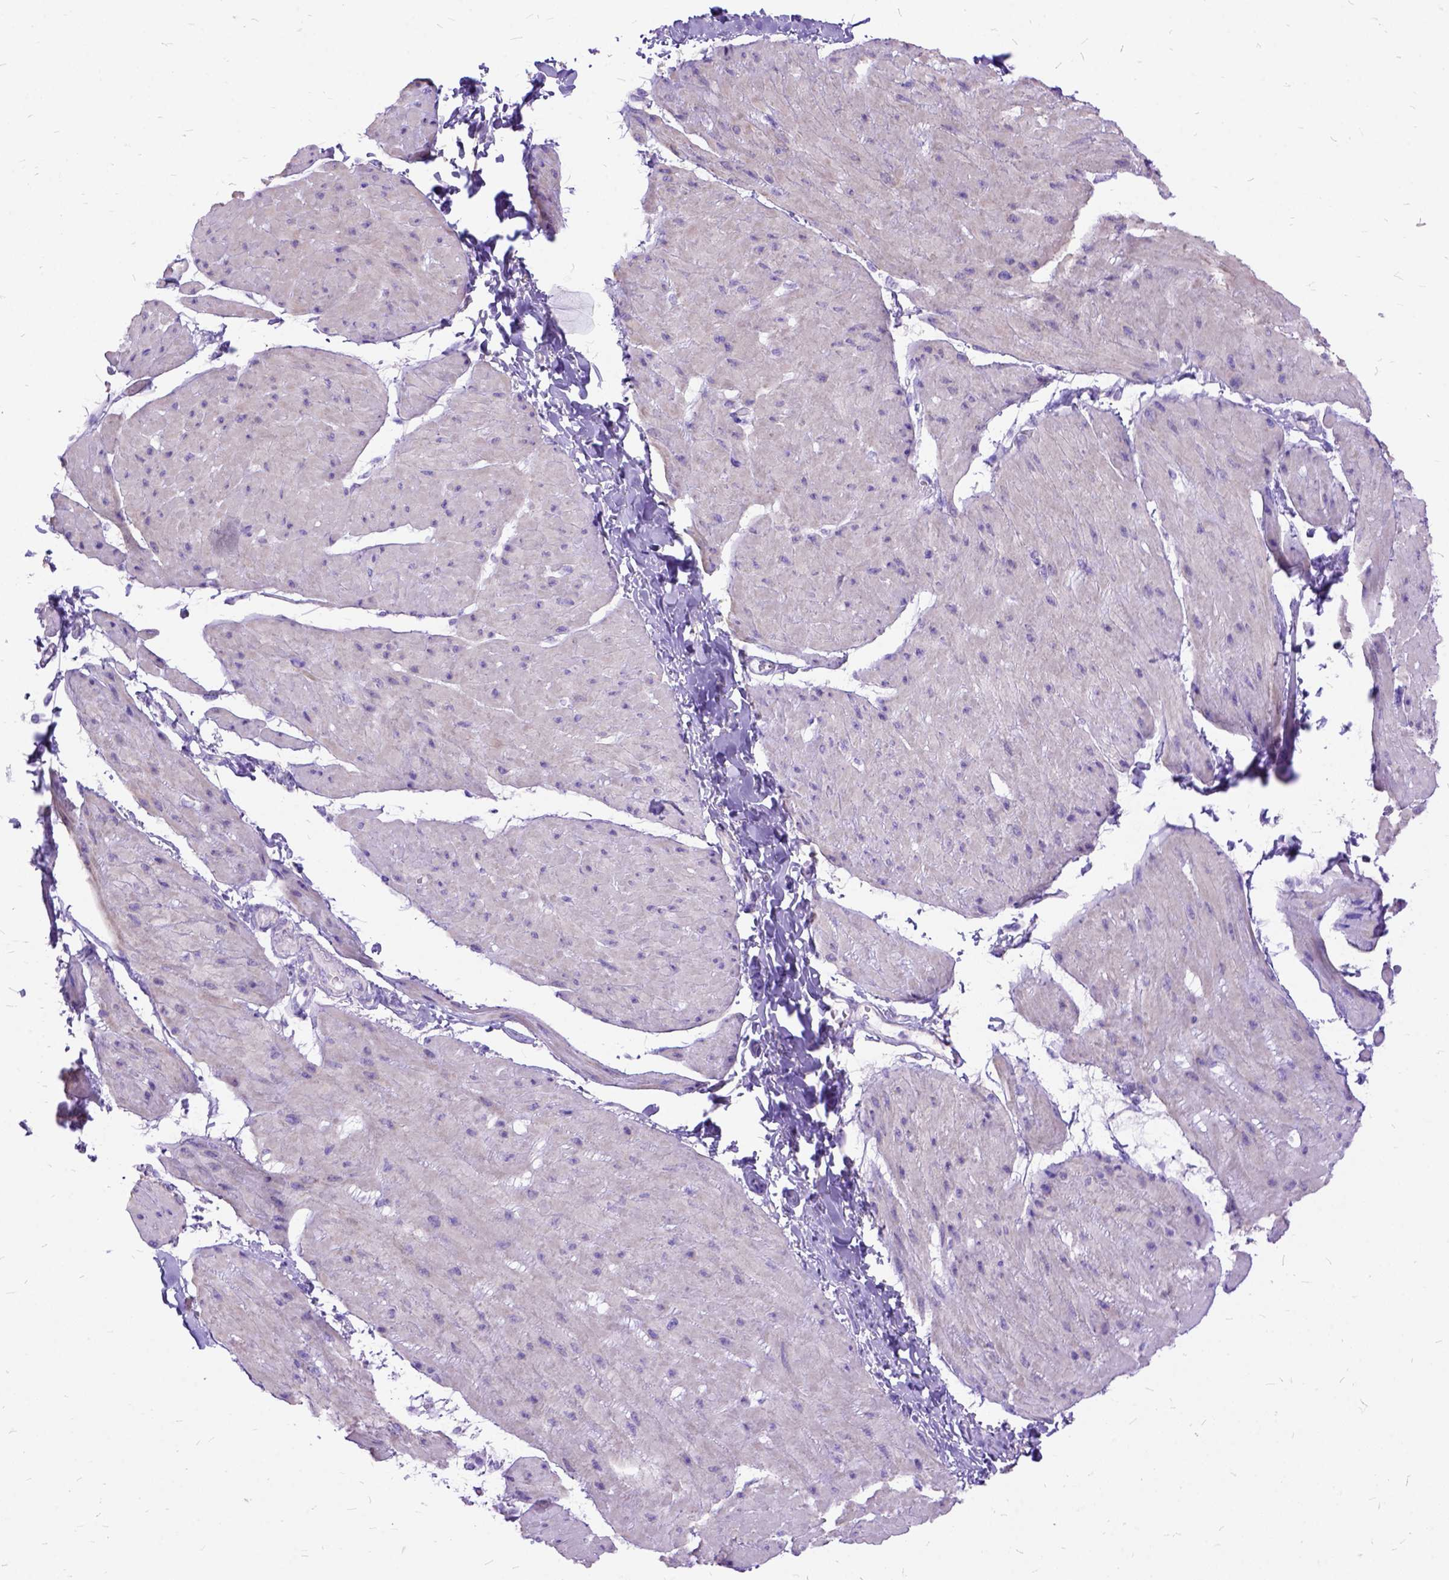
{"staining": {"intensity": "negative", "quantity": "none", "location": "none"}, "tissue": "adipose tissue", "cell_type": "Adipocytes", "image_type": "normal", "snomed": [{"axis": "morphology", "description": "Normal tissue, NOS"}, {"axis": "topography", "description": "Urinary bladder"}, {"axis": "topography", "description": "Peripheral nerve tissue"}], "caption": "Adipose tissue was stained to show a protein in brown. There is no significant expression in adipocytes. Nuclei are stained in blue.", "gene": "ARL9", "patient": {"sex": "female", "age": 60}}